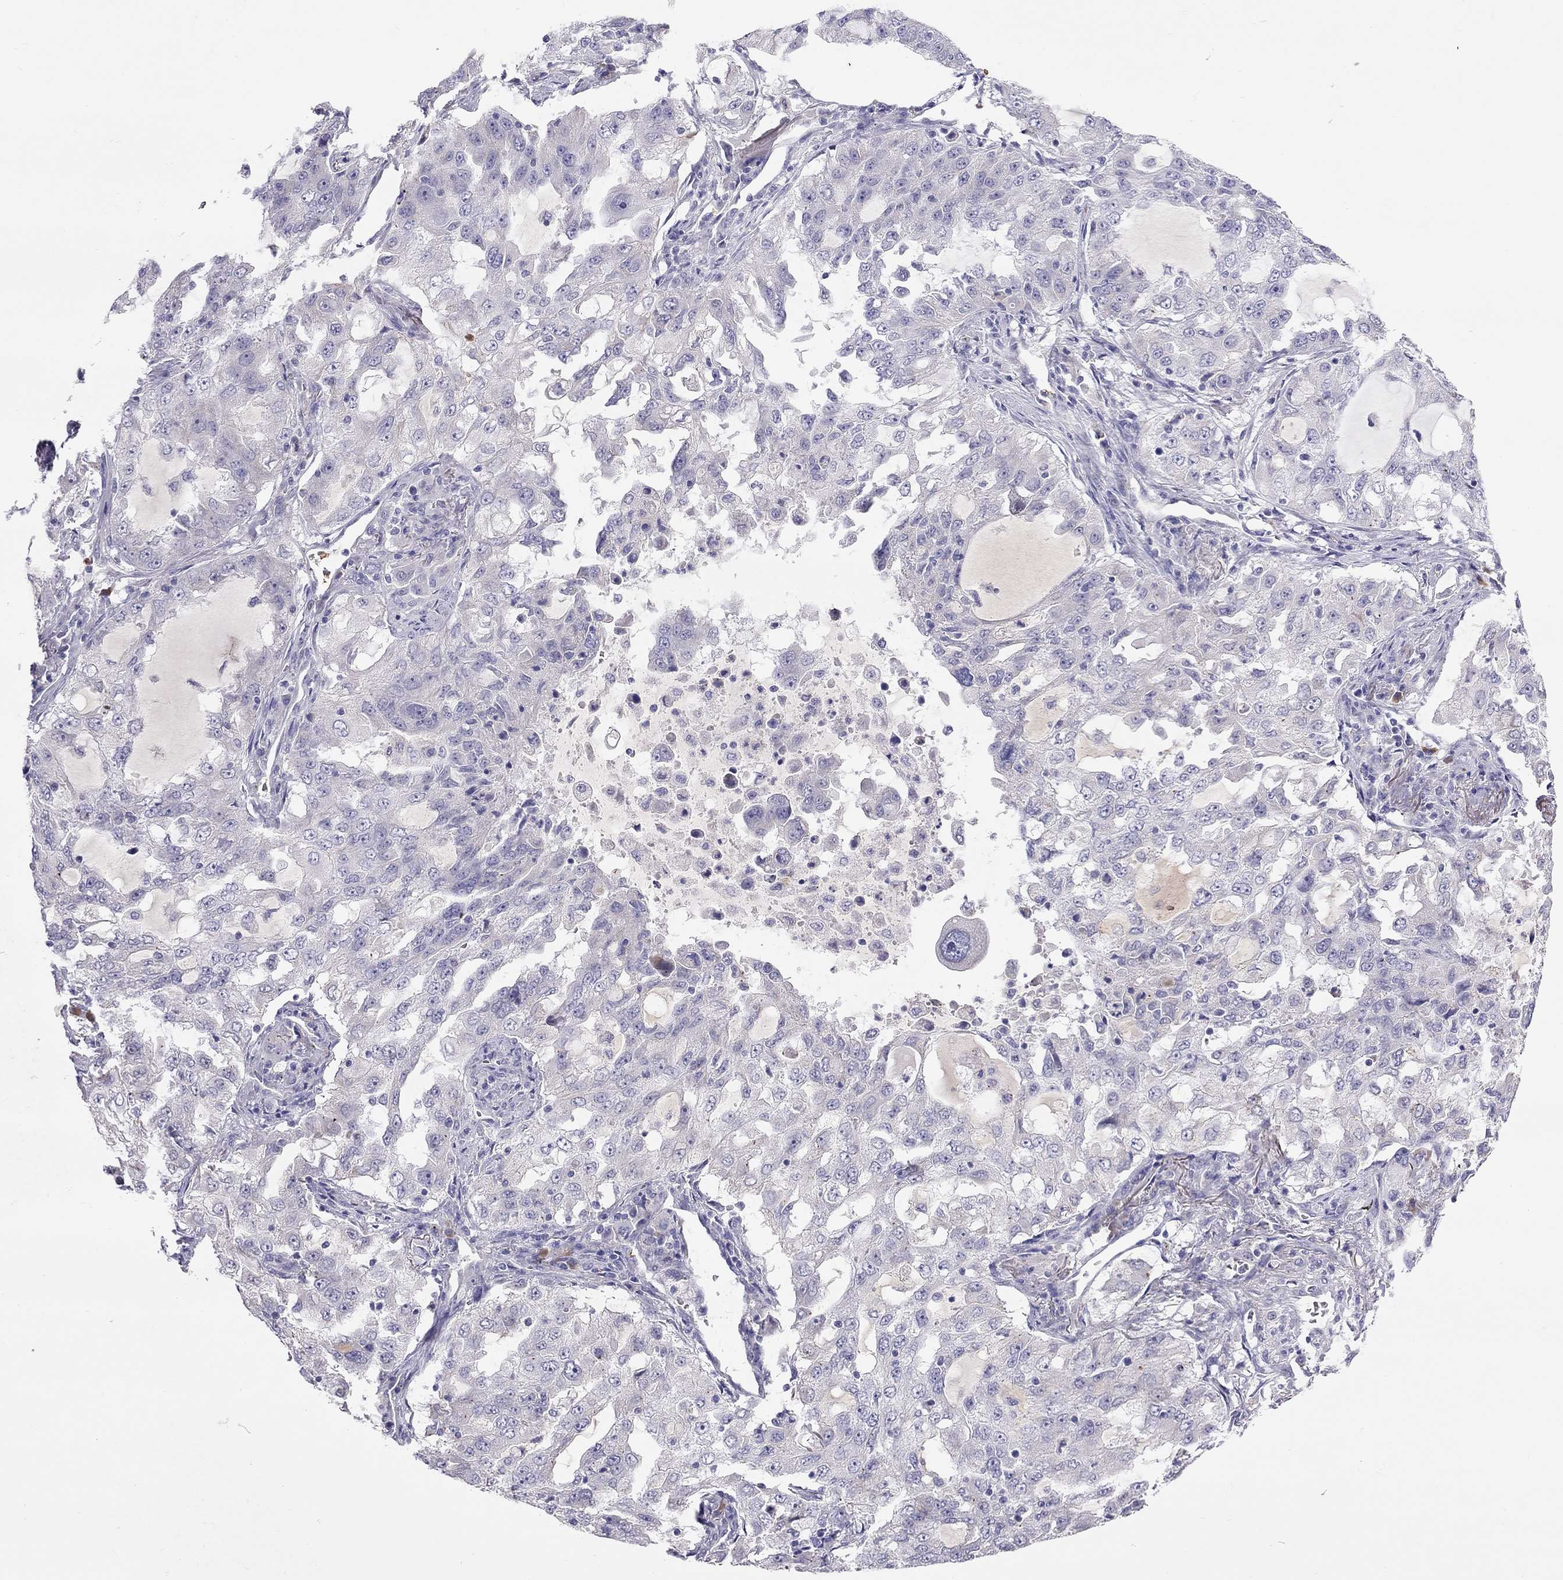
{"staining": {"intensity": "negative", "quantity": "none", "location": "none"}, "tissue": "lung cancer", "cell_type": "Tumor cells", "image_type": "cancer", "snomed": [{"axis": "morphology", "description": "Adenocarcinoma, NOS"}, {"axis": "topography", "description": "Lung"}], "caption": "The immunohistochemistry photomicrograph has no significant staining in tumor cells of lung cancer tissue.", "gene": "FRMD1", "patient": {"sex": "female", "age": 61}}